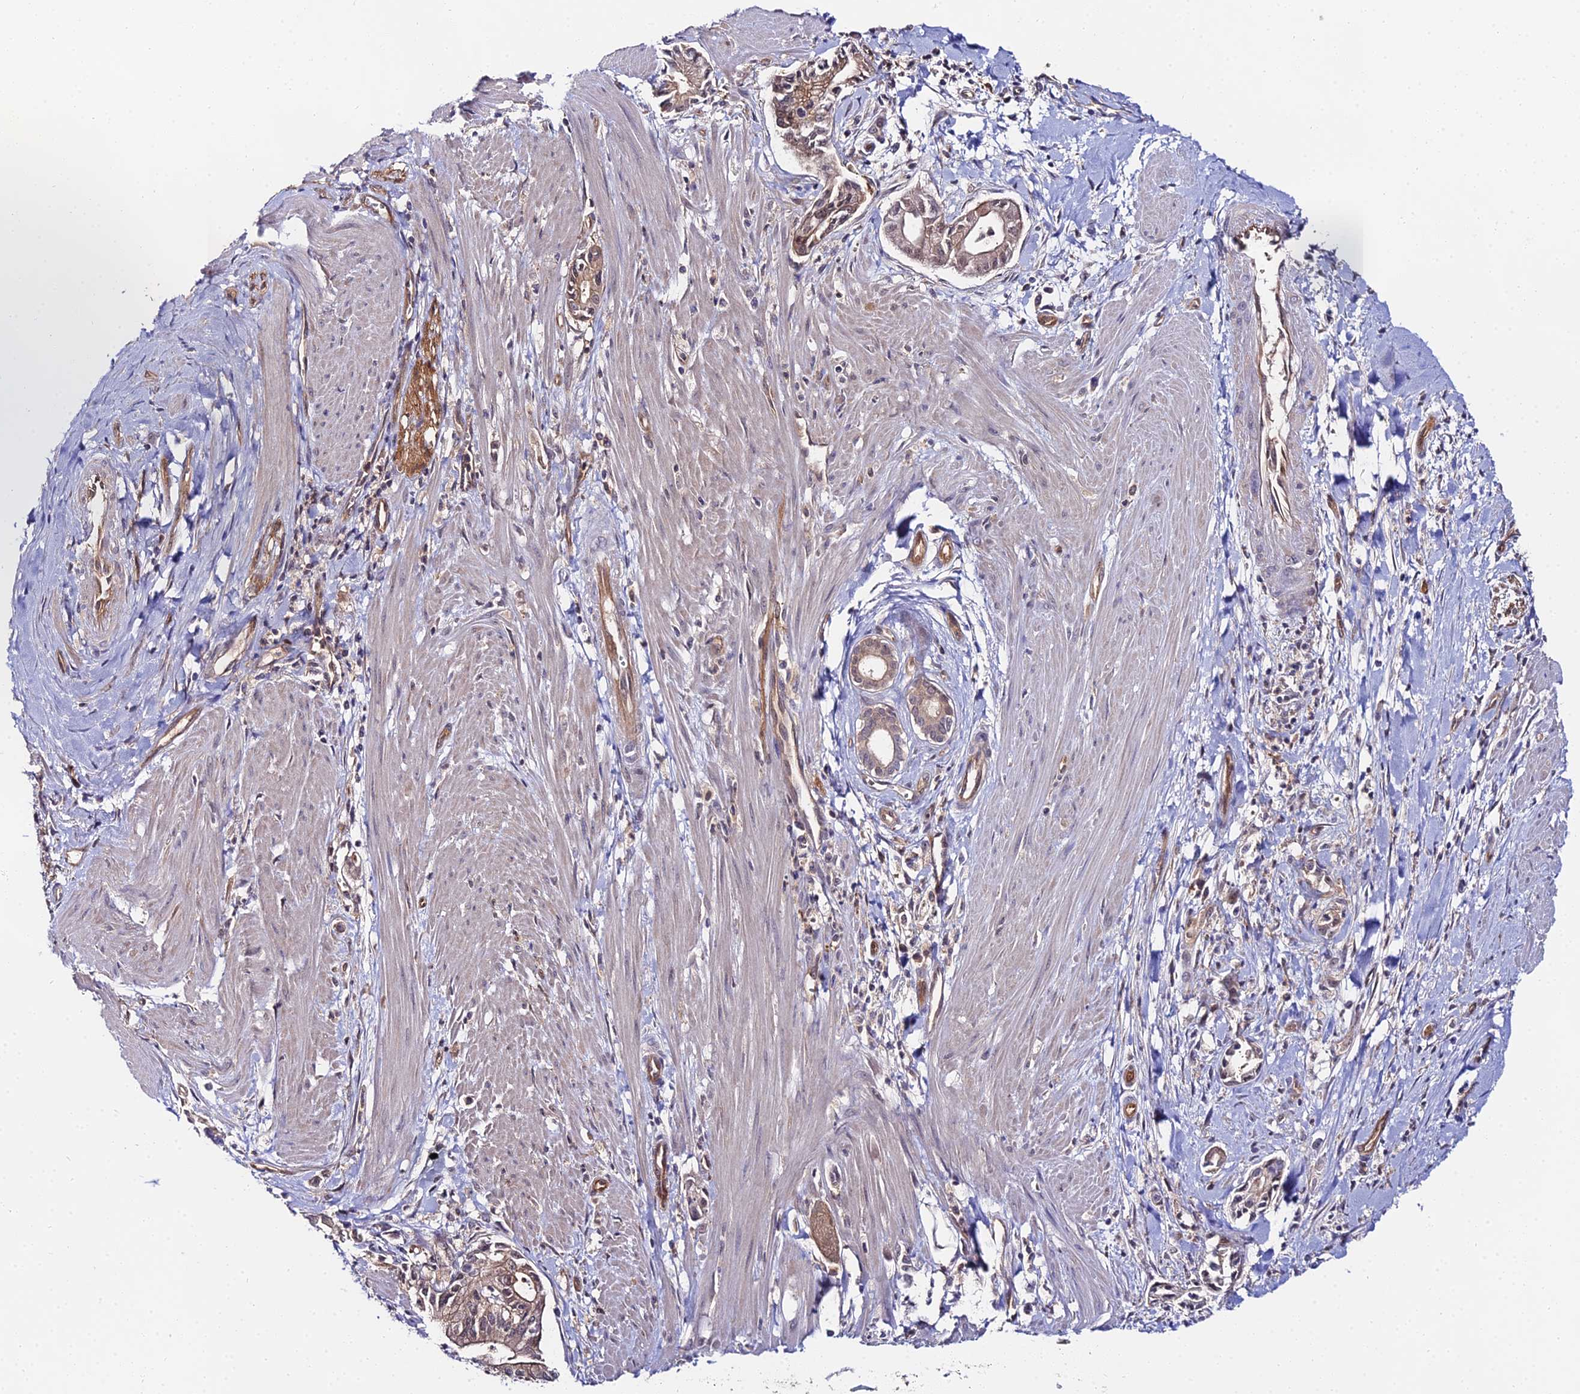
{"staining": {"intensity": "moderate", "quantity": ">75%", "location": "cytoplasmic/membranous,nuclear"}, "tissue": "pancreatic cancer", "cell_type": "Tumor cells", "image_type": "cancer", "snomed": [{"axis": "morphology", "description": "Adenocarcinoma, NOS"}, {"axis": "topography", "description": "Pancreas"}], "caption": "Brown immunohistochemical staining in human adenocarcinoma (pancreatic) displays moderate cytoplasmic/membranous and nuclear expression in approximately >75% of tumor cells.", "gene": "PPP2R2C", "patient": {"sex": "male", "age": 78}}